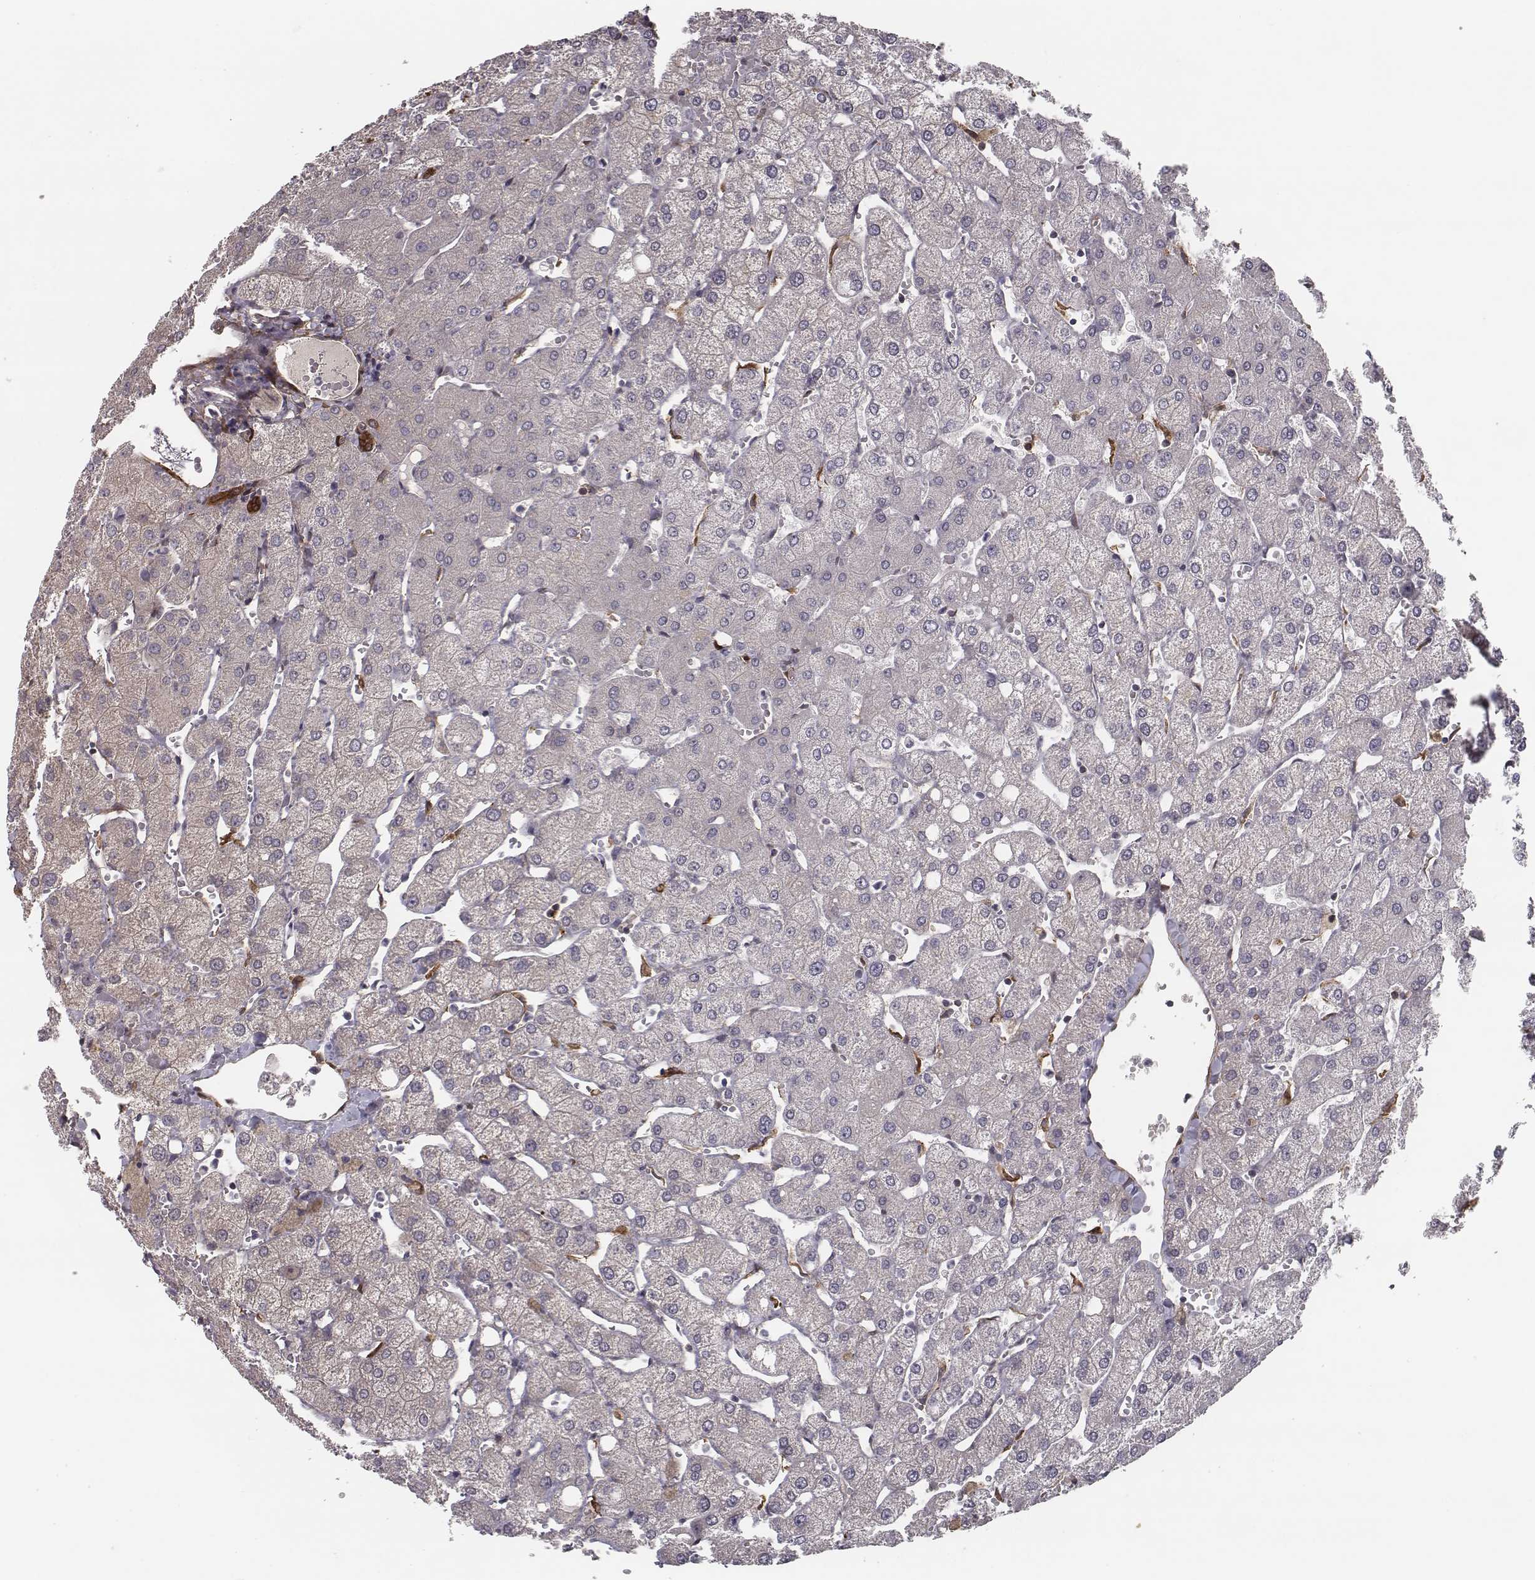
{"staining": {"intensity": "strong", "quantity": ">75%", "location": "cytoplasmic/membranous"}, "tissue": "liver", "cell_type": "Cholangiocytes", "image_type": "normal", "snomed": [{"axis": "morphology", "description": "Normal tissue, NOS"}, {"axis": "topography", "description": "Liver"}], "caption": "Protein positivity by immunohistochemistry (IHC) demonstrates strong cytoplasmic/membranous expression in about >75% of cholangiocytes in normal liver. (DAB (3,3'-diaminobenzidine) = brown stain, brightfield microscopy at high magnification).", "gene": "ISYNA1", "patient": {"sex": "female", "age": 54}}